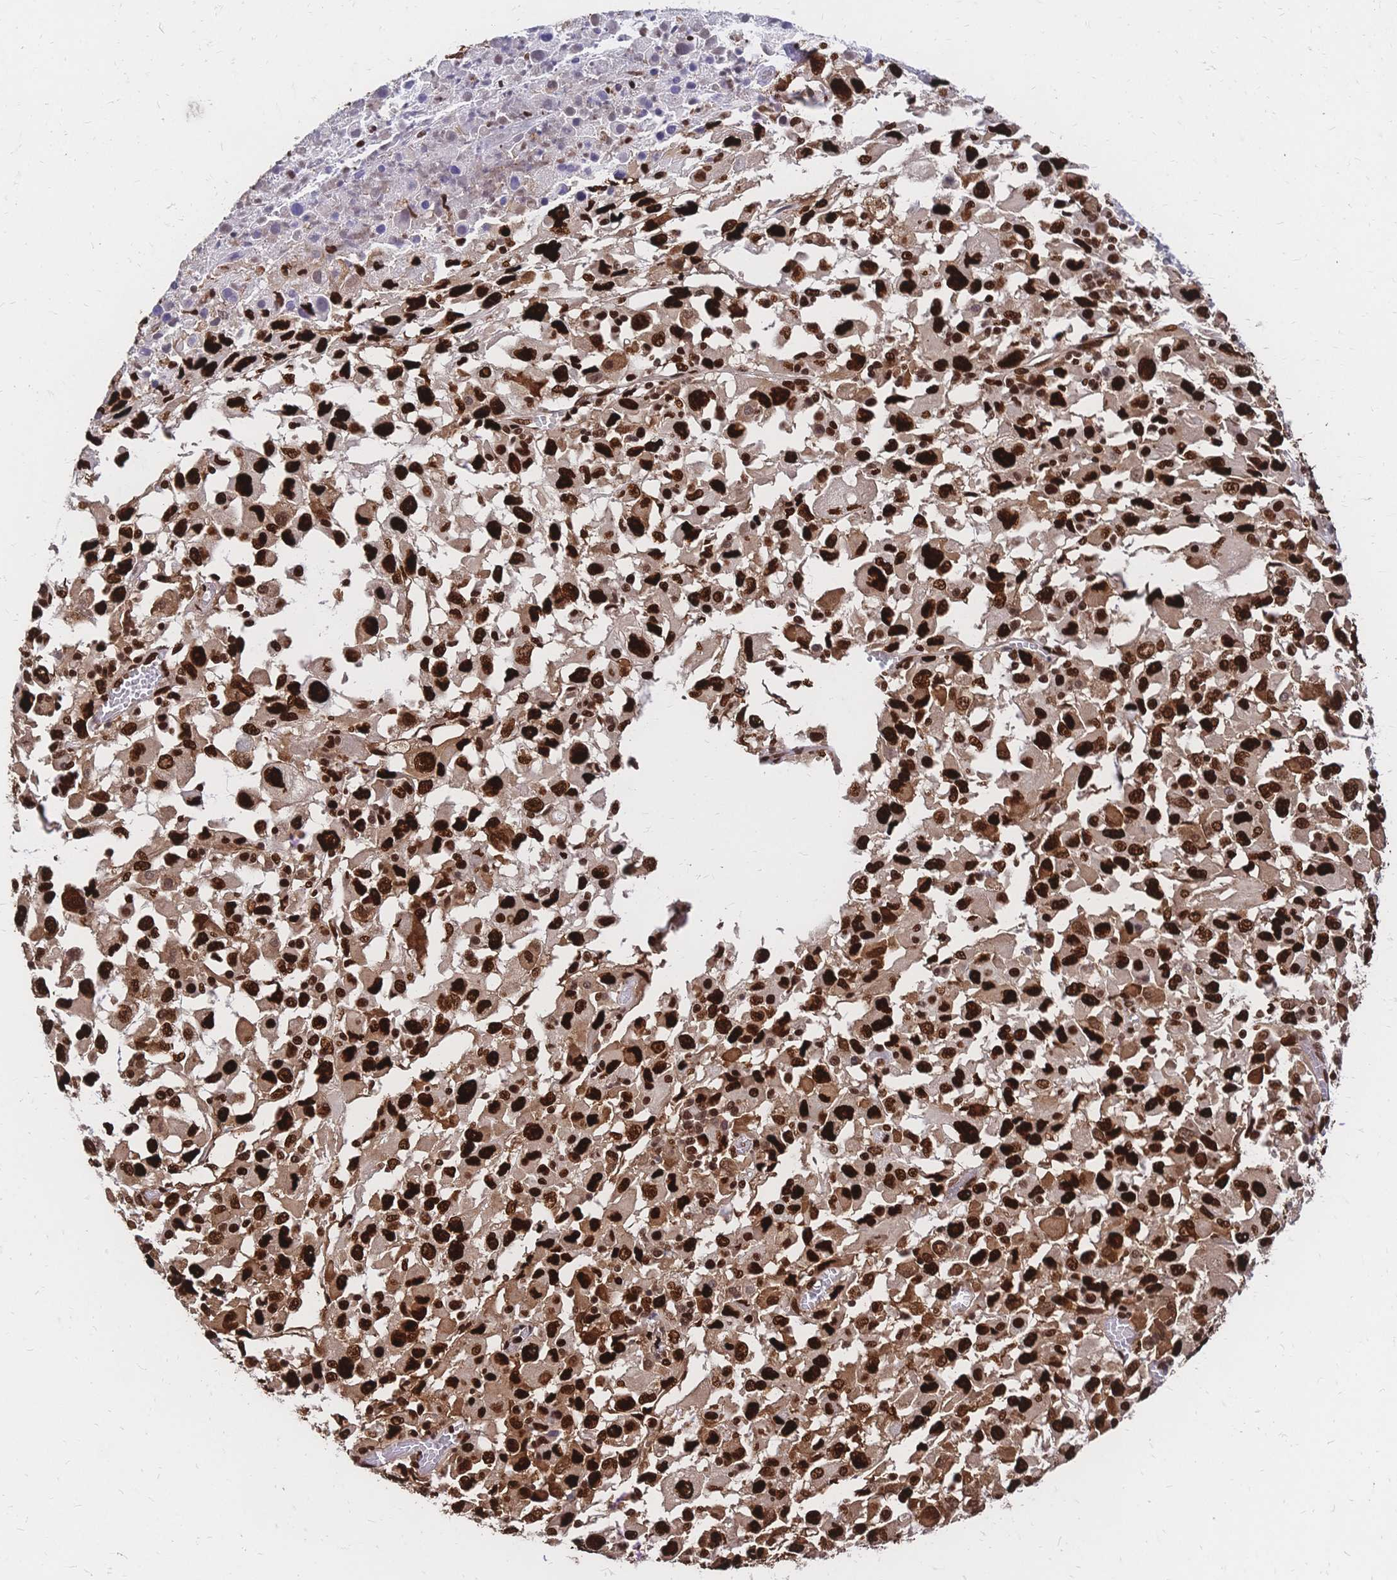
{"staining": {"intensity": "strong", "quantity": ">75%", "location": "nuclear"}, "tissue": "melanoma", "cell_type": "Tumor cells", "image_type": "cancer", "snomed": [{"axis": "morphology", "description": "Malignant melanoma, Metastatic site"}, {"axis": "topography", "description": "Soft tissue"}], "caption": "Immunohistochemical staining of human melanoma displays high levels of strong nuclear protein staining in approximately >75% of tumor cells. (DAB IHC with brightfield microscopy, high magnification).", "gene": "HDGF", "patient": {"sex": "male", "age": 50}}